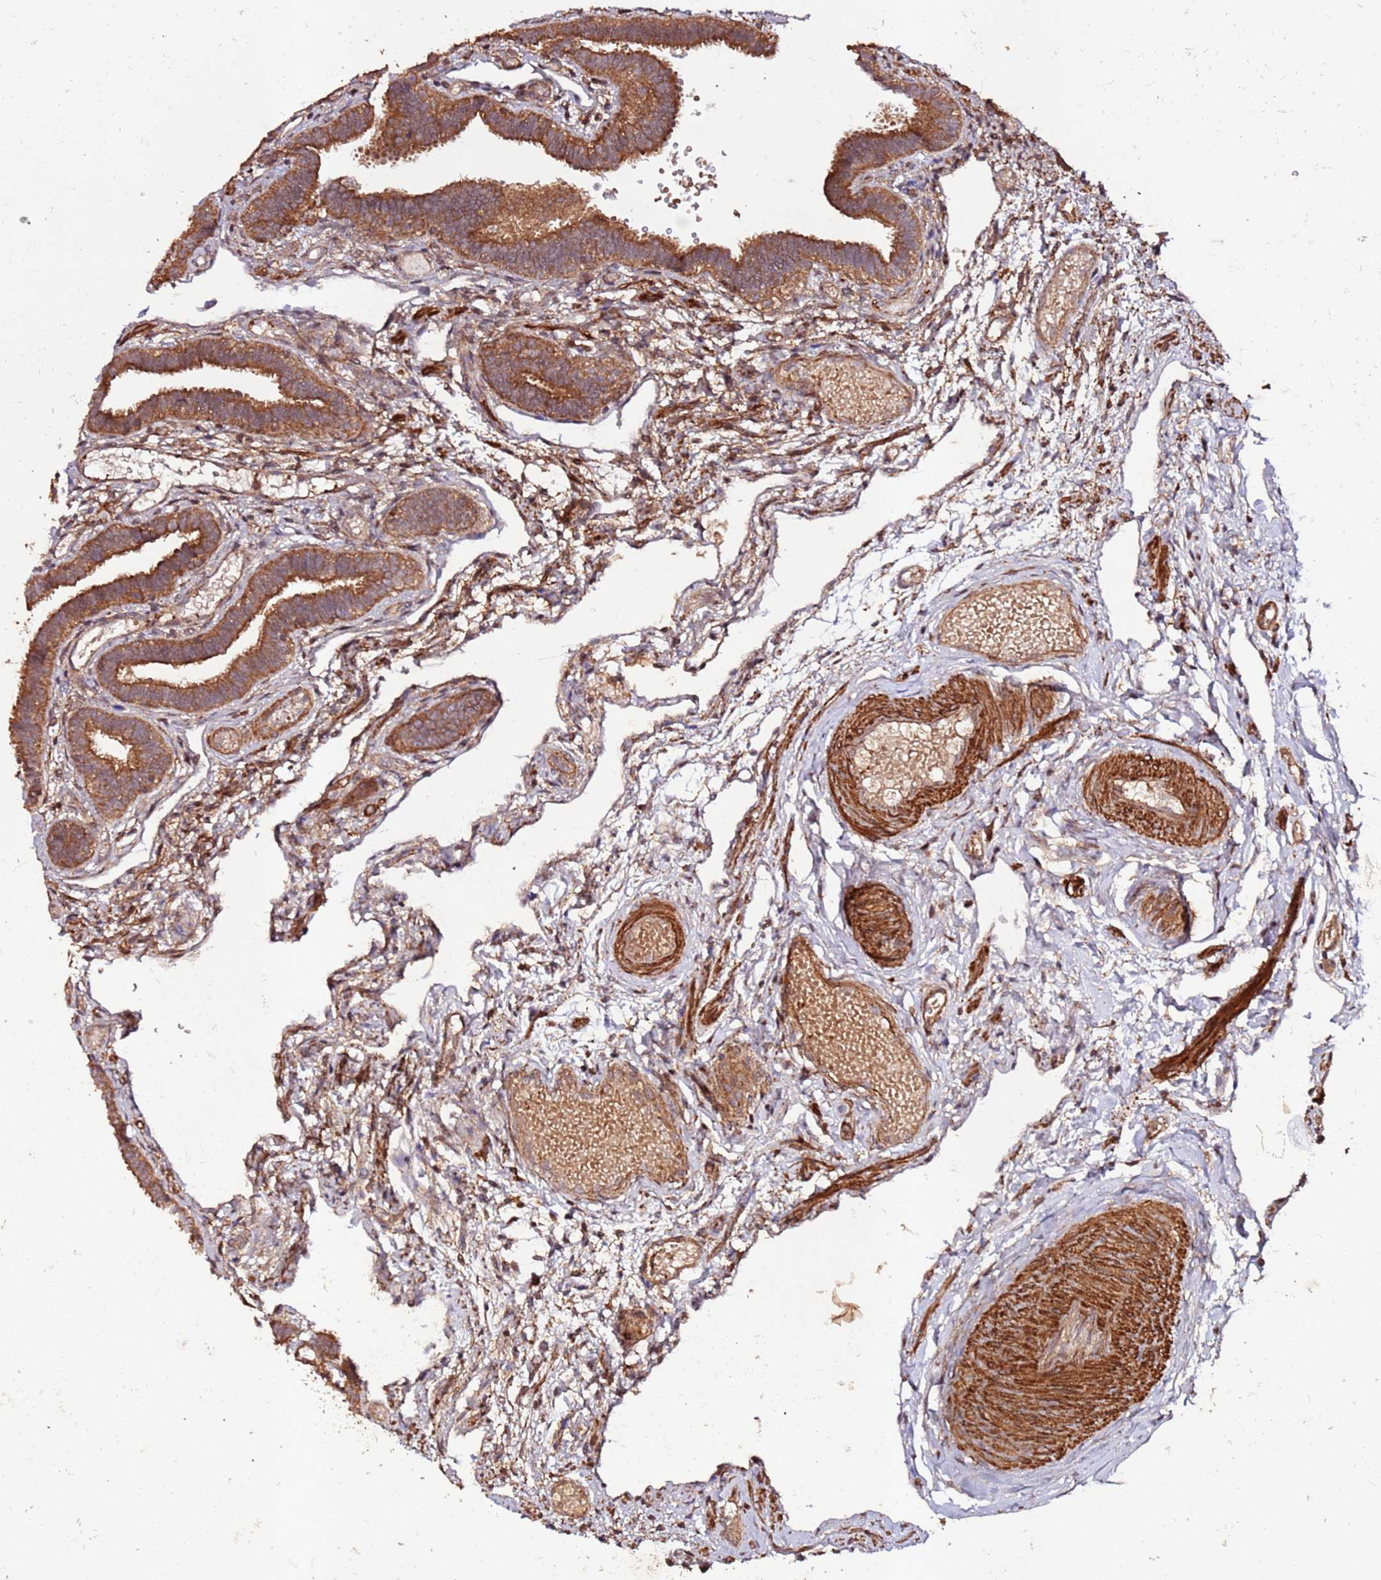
{"staining": {"intensity": "strong", "quantity": ">75%", "location": "cytoplasmic/membranous"}, "tissue": "fallopian tube", "cell_type": "Glandular cells", "image_type": "normal", "snomed": [{"axis": "morphology", "description": "Normal tissue, NOS"}, {"axis": "topography", "description": "Fallopian tube"}], "caption": "Glandular cells exhibit high levels of strong cytoplasmic/membranous expression in approximately >75% of cells in normal human fallopian tube.", "gene": "FAM186A", "patient": {"sex": "female", "age": 37}}